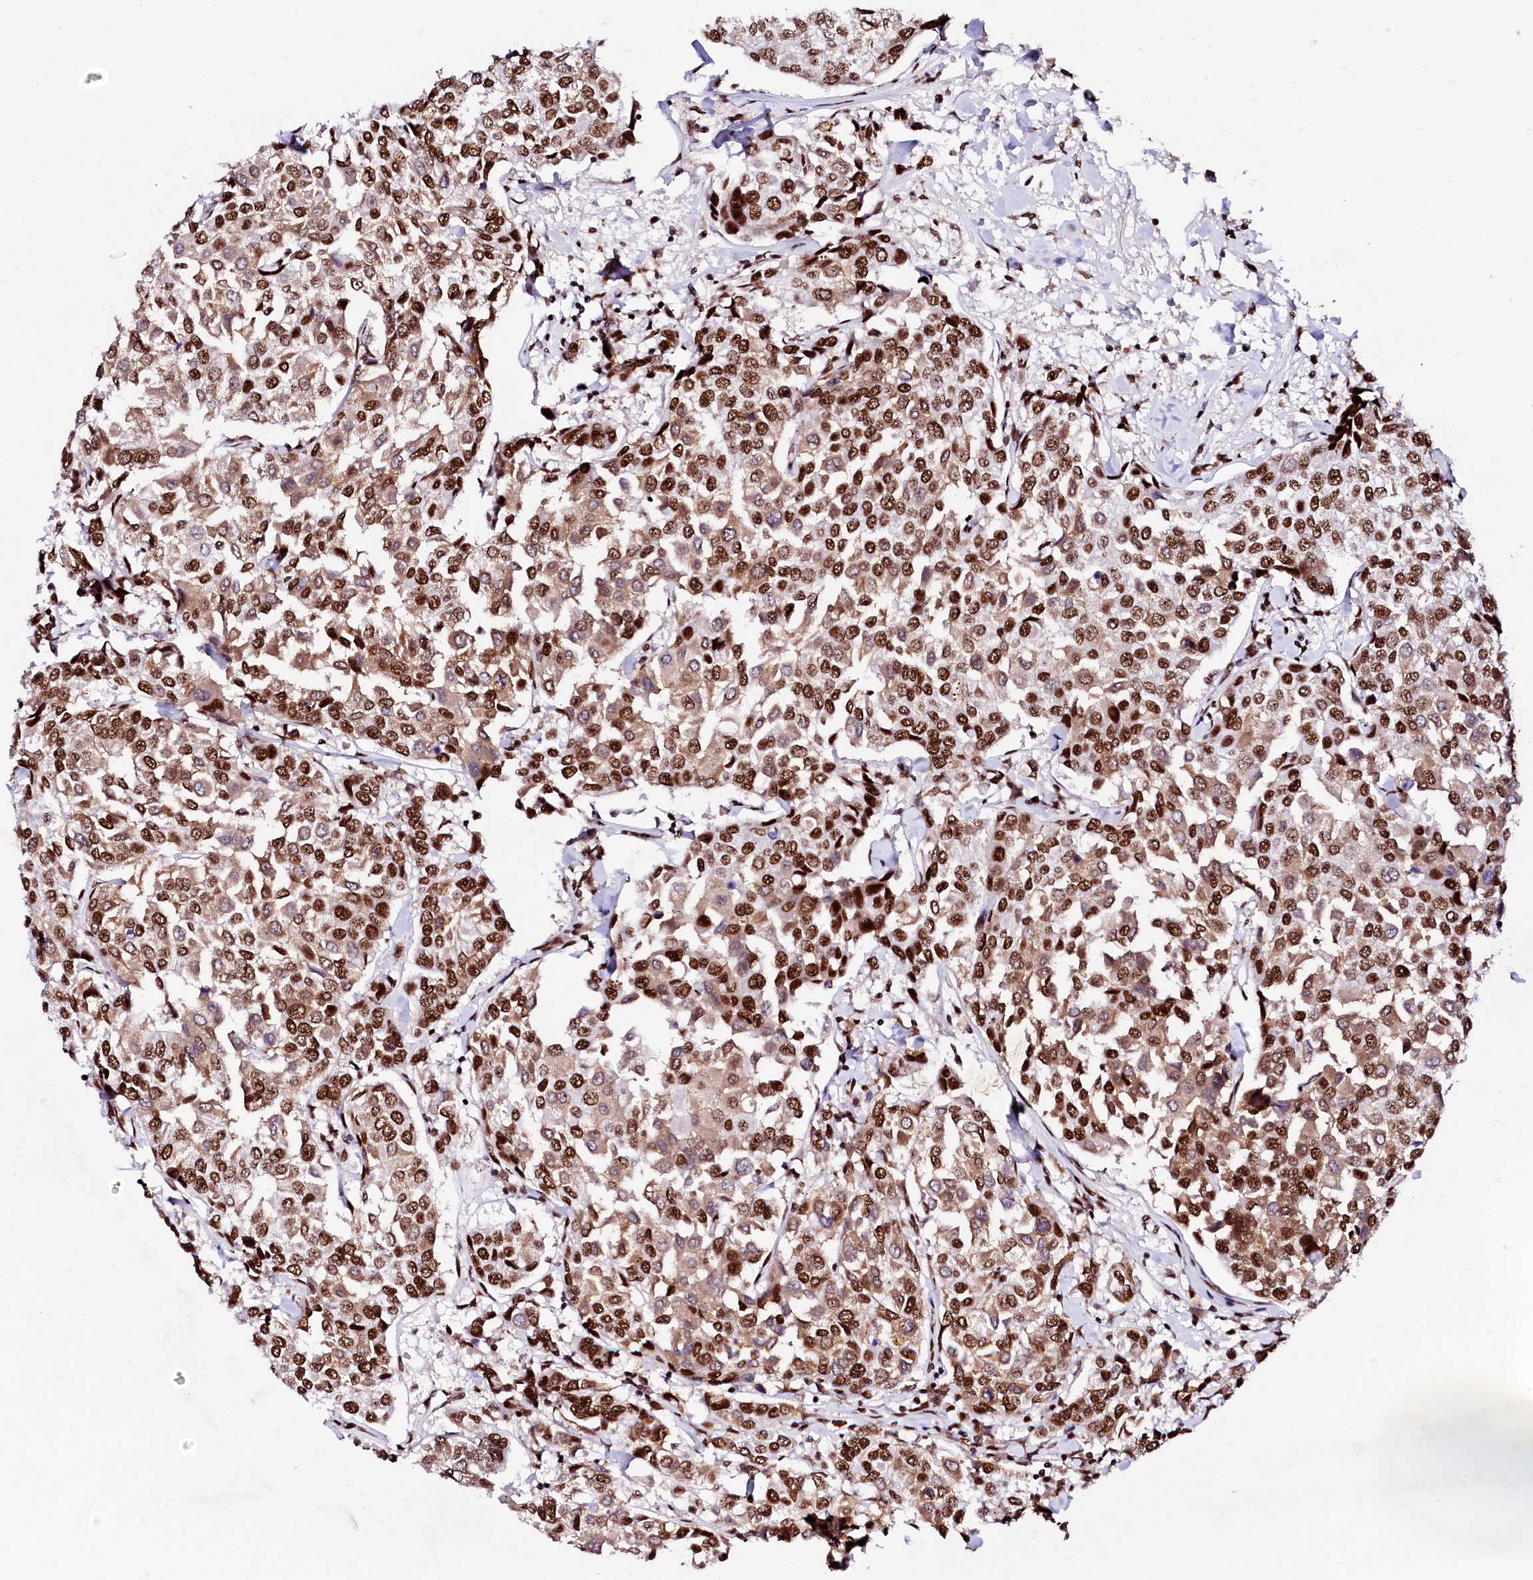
{"staining": {"intensity": "strong", "quantity": ">75%", "location": "nuclear"}, "tissue": "breast cancer", "cell_type": "Tumor cells", "image_type": "cancer", "snomed": [{"axis": "morphology", "description": "Duct carcinoma"}, {"axis": "topography", "description": "Breast"}], "caption": "IHC image of human breast intraductal carcinoma stained for a protein (brown), which shows high levels of strong nuclear staining in about >75% of tumor cells.", "gene": "CPSF6", "patient": {"sex": "female", "age": 55}}